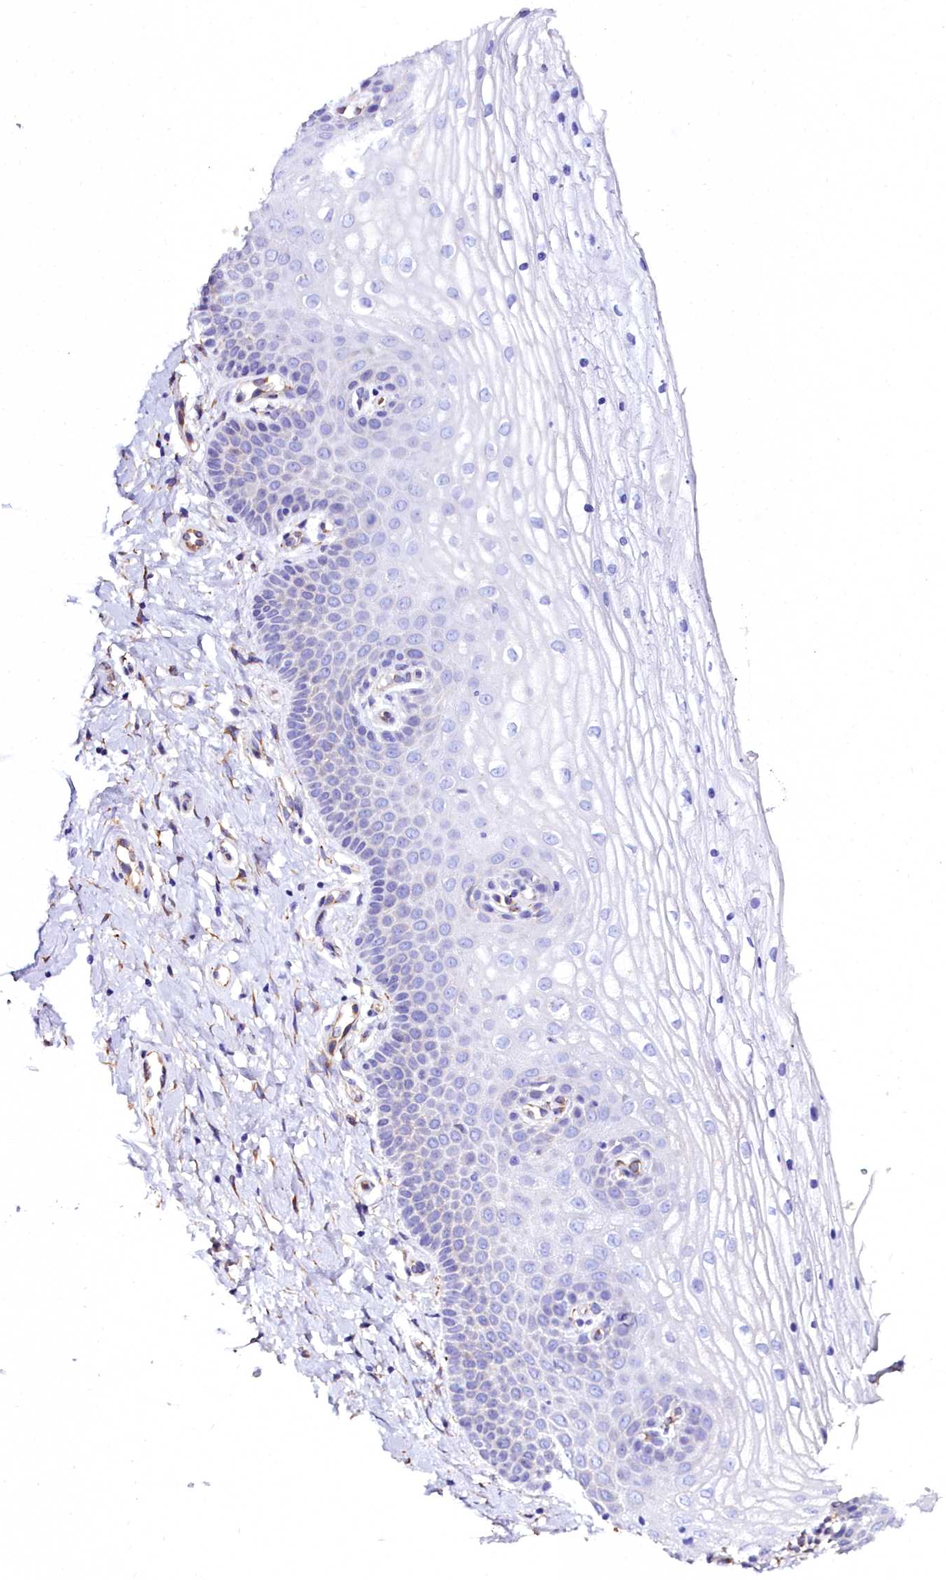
{"staining": {"intensity": "negative", "quantity": "none", "location": "none"}, "tissue": "vagina", "cell_type": "Squamous epithelial cells", "image_type": "normal", "snomed": [{"axis": "morphology", "description": "Normal tissue, NOS"}, {"axis": "topography", "description": "Vagina"}], "caption": "DAB (3,3'-diaminobenzidine) immunohistochemical staining of benign human vagina exhibits no significant expression in squamous epithelial cells. Nuclei are stained in blue.", "gene": "TXNDC5", "patient": {"sex": "female", "age": 68}}